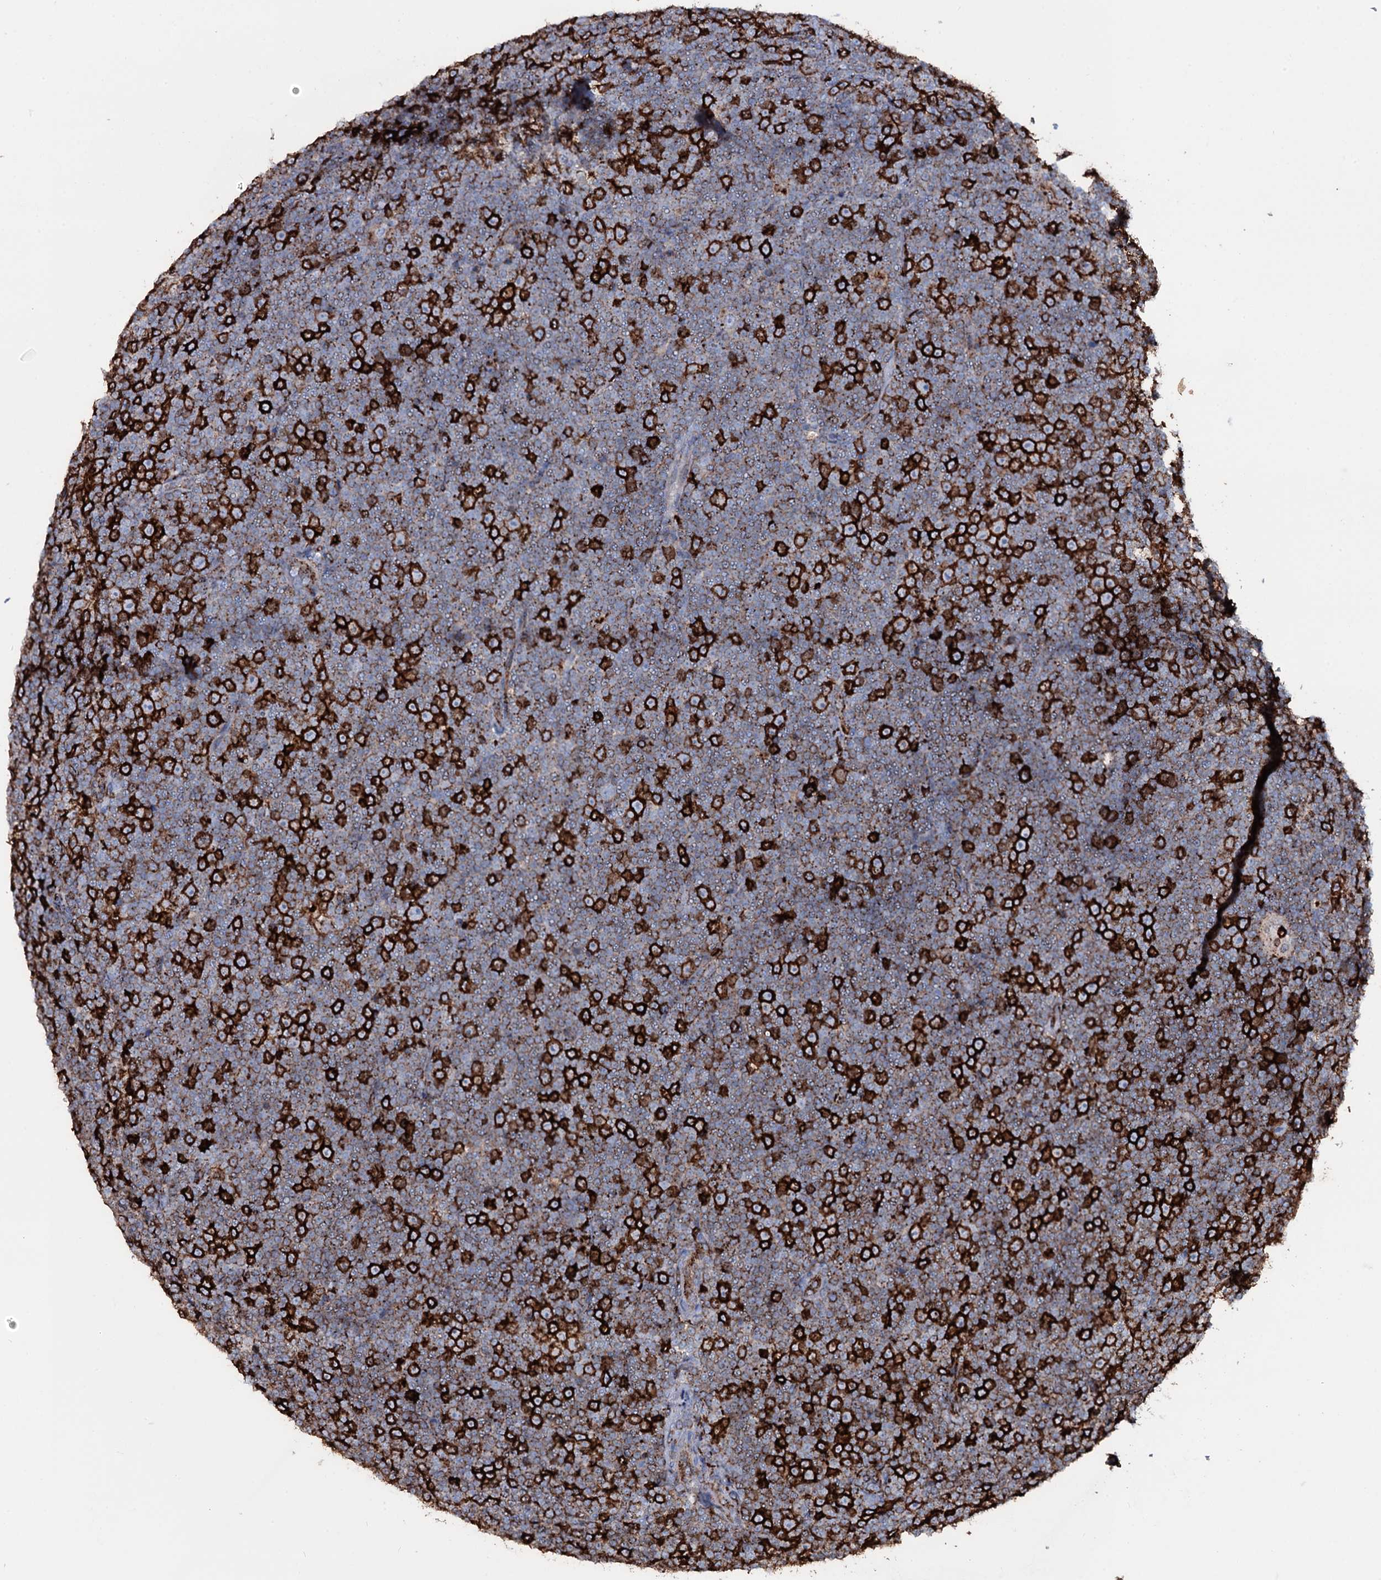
{"staining": {"intensity": "strong", "quantity": "25%-75%", "location": "cytoplasmic/membranous"}, "tissue": "lymphoma", "cell_type": "Tumor cells", "image_type": "cancer", "snomed": [{"axis": "morphology", "description": "Malignant lymphoma, non-Hodgkin's type, Low grade"}, {"axis": "topography", "description": "Lymph node"}], "caption": "IHC micrograph of human malignant lymphoma, non-Hodgkin's type (low-grade) stained for a protein (brown), which reveals high levels of strong cytoplasmic/membranous expression in approximately 25%-75% of tumor cells.", "gene": "OSBPL2", "patient": {"sex": "female", "age": 67}}